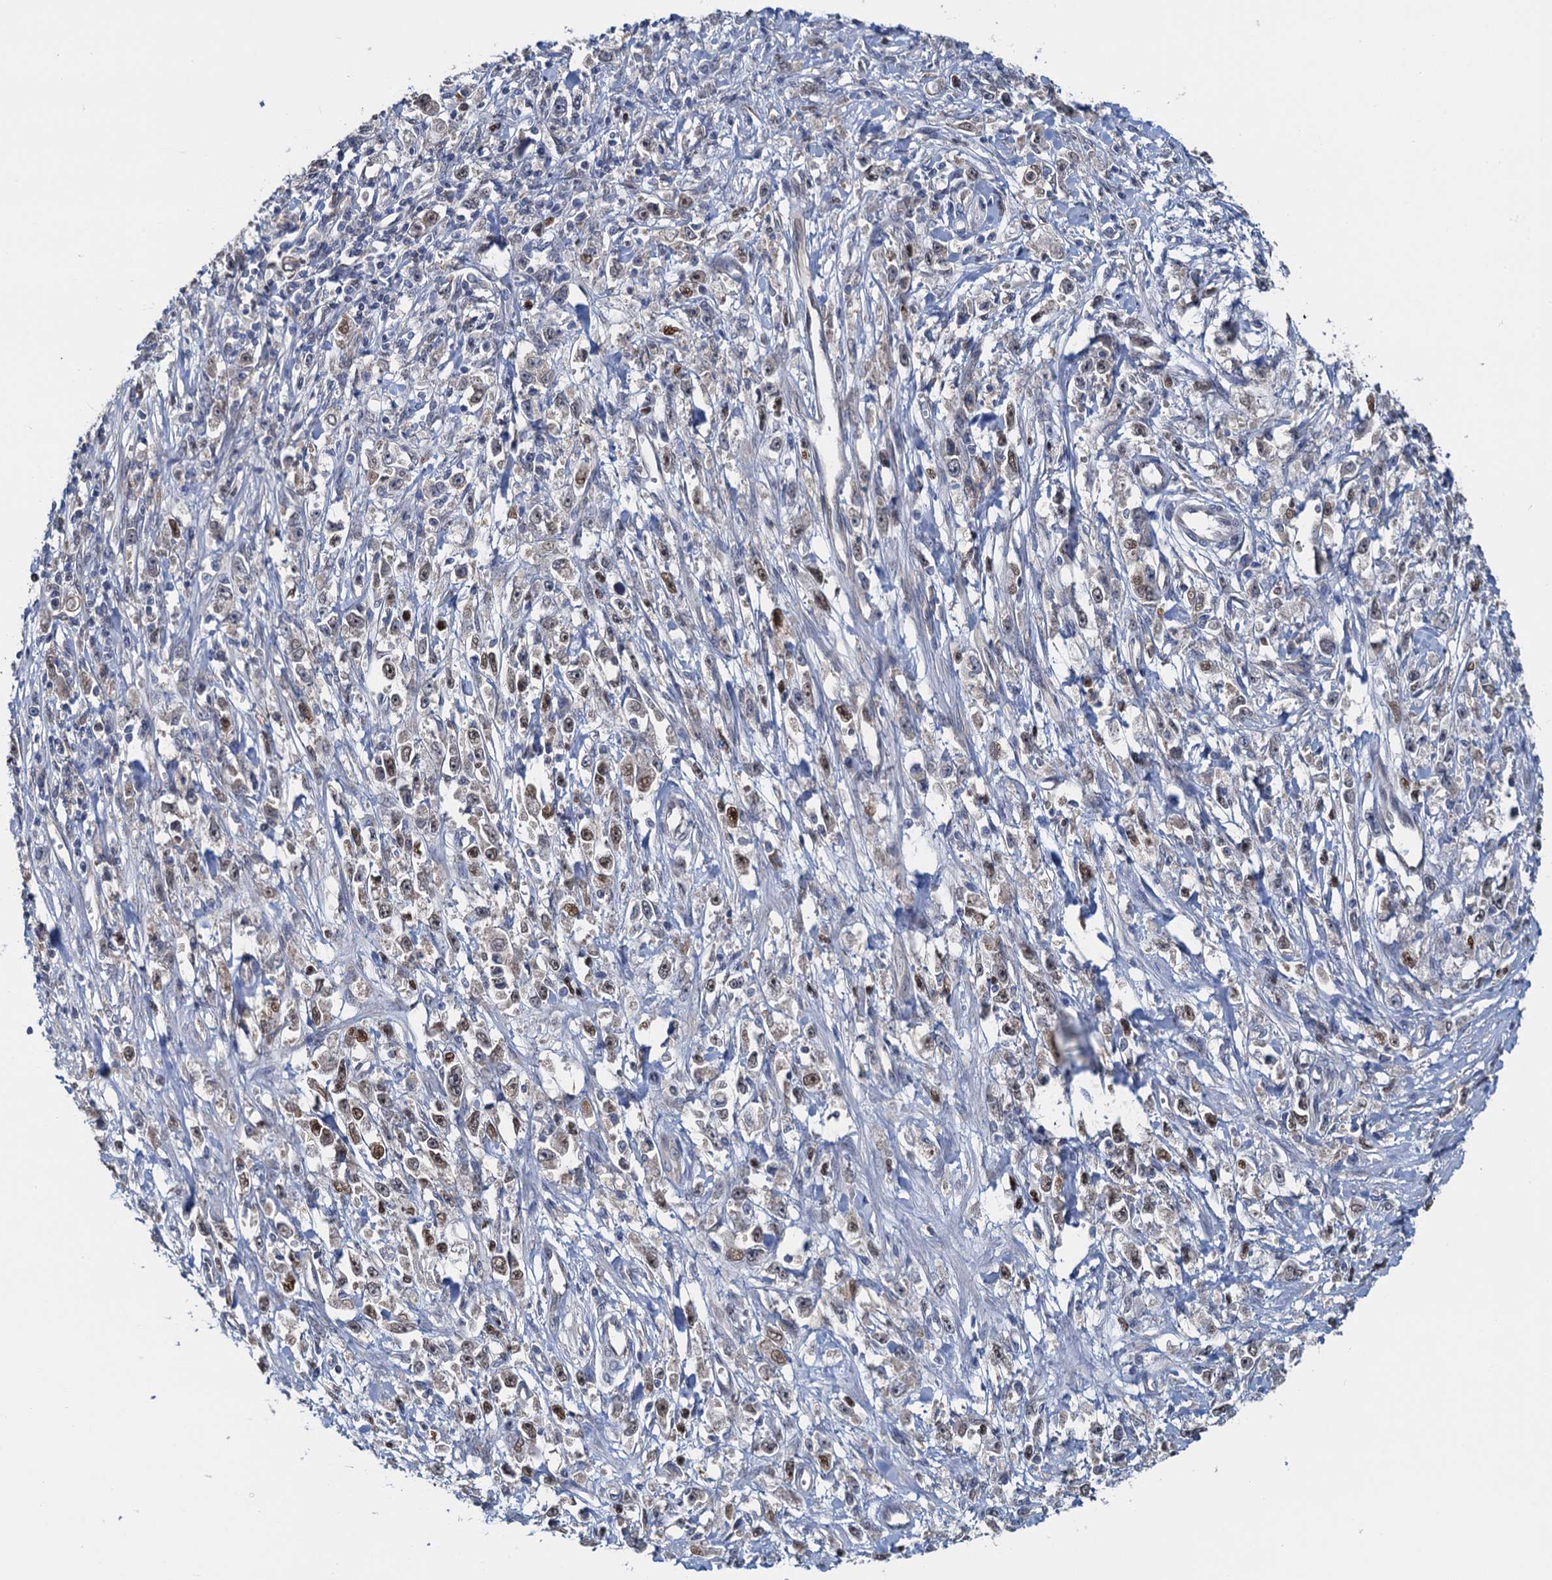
{"staining": {"intensity": "moderate", "quantity": "<25%", "location": "nuclear"}, "tissue": "stomach cancer", "cell_type": "Tumor cells", "image_type": "cancer", "snomed": [{"axis": "morphology", "description": "Adenocarcinoma, NOS"}, {"axis": "topography", "description": "Stomach"}], "caption": "Approximately <25% of tumor cells in stomach adenocarcinoma display moderate nuclear protein staining as visualized by brown immunohistochemical staining.", "gene": "RNF125", "patient": {"sex": "female", "age": 59}}